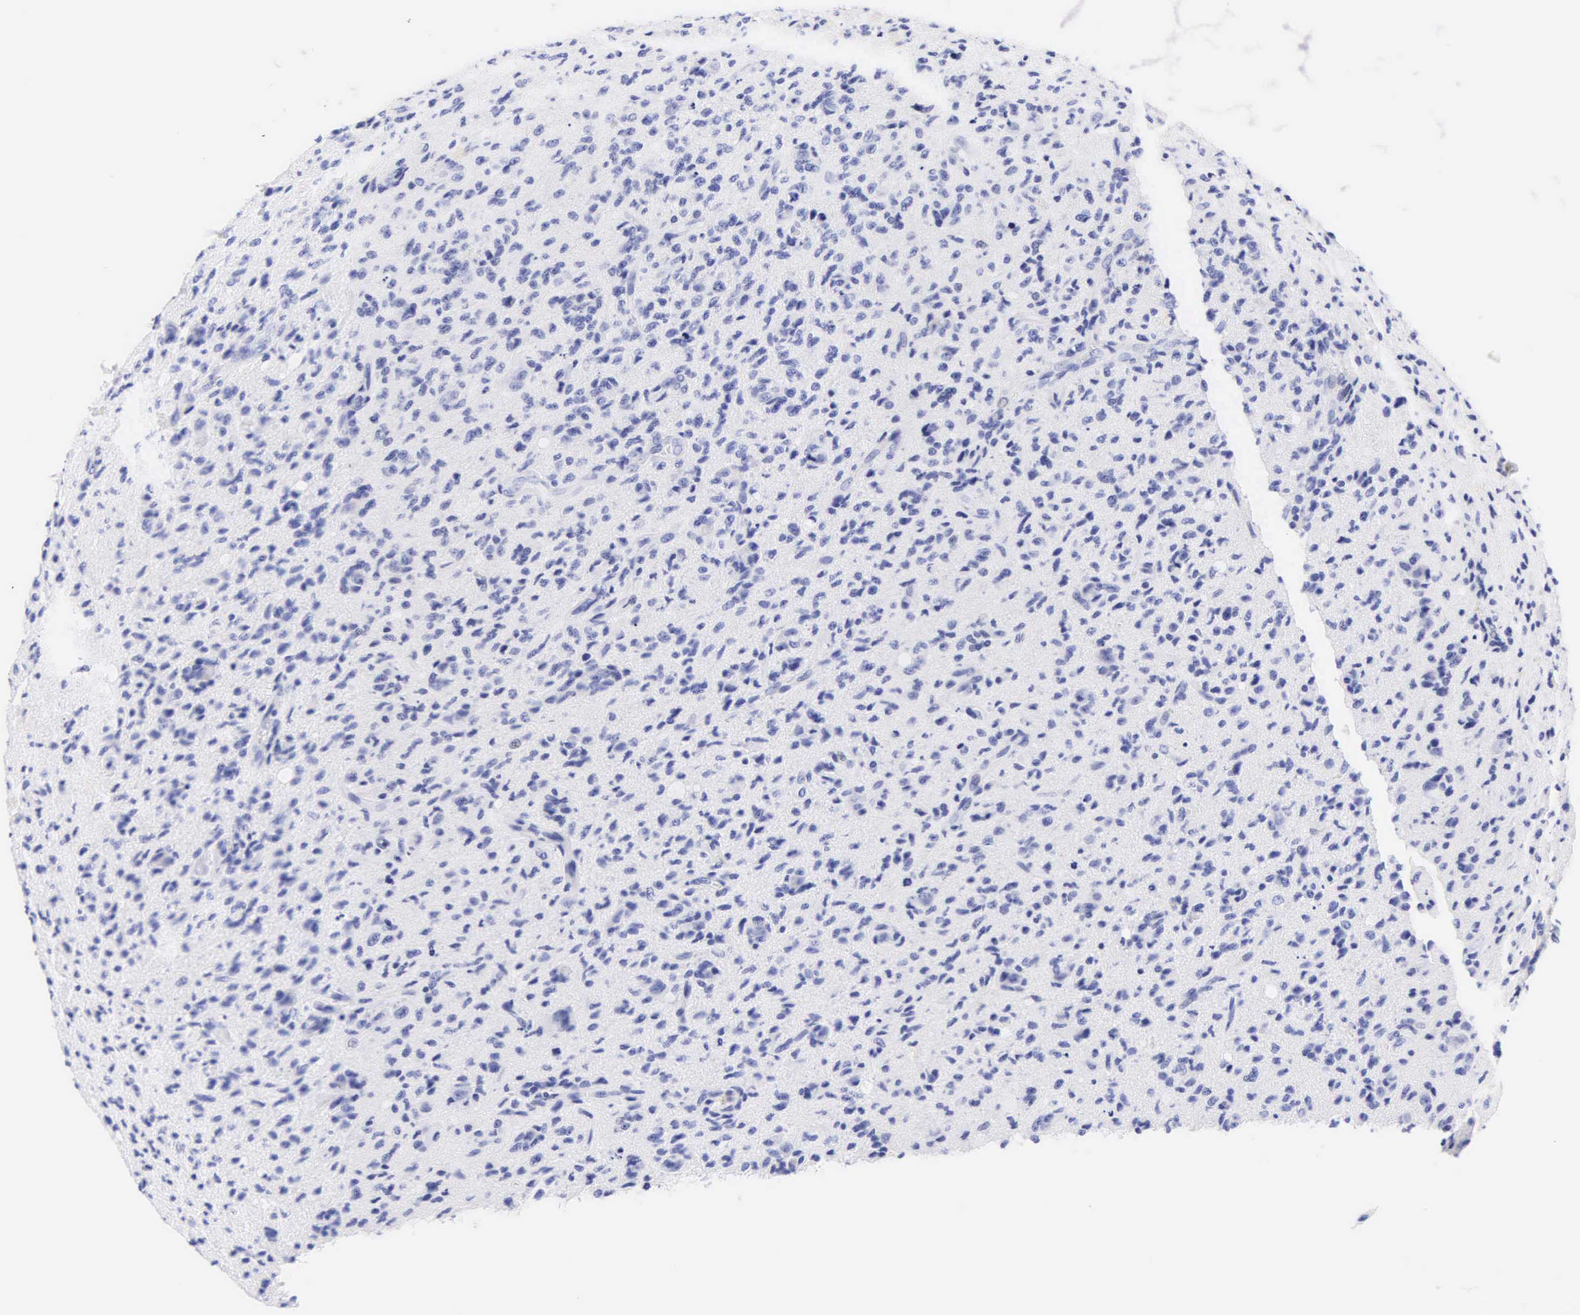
{"staining": {"intensity": "negative", "quantity": "none", "location": "none"}, "tissue": "glioma", "cell_type": "Tumor cells", "image_type": "cancer", "snomed": [{"axis": "morphology", "description": "Glioma, malignant, High grade"}, {"axis": "topography", "description": "Brain"}], "caption": "IHC of malignant glioma (high-grade) reveals no staining in tumor cells.", "gene": "KRT20", "patient": {"sex": "male", "age": 36}}